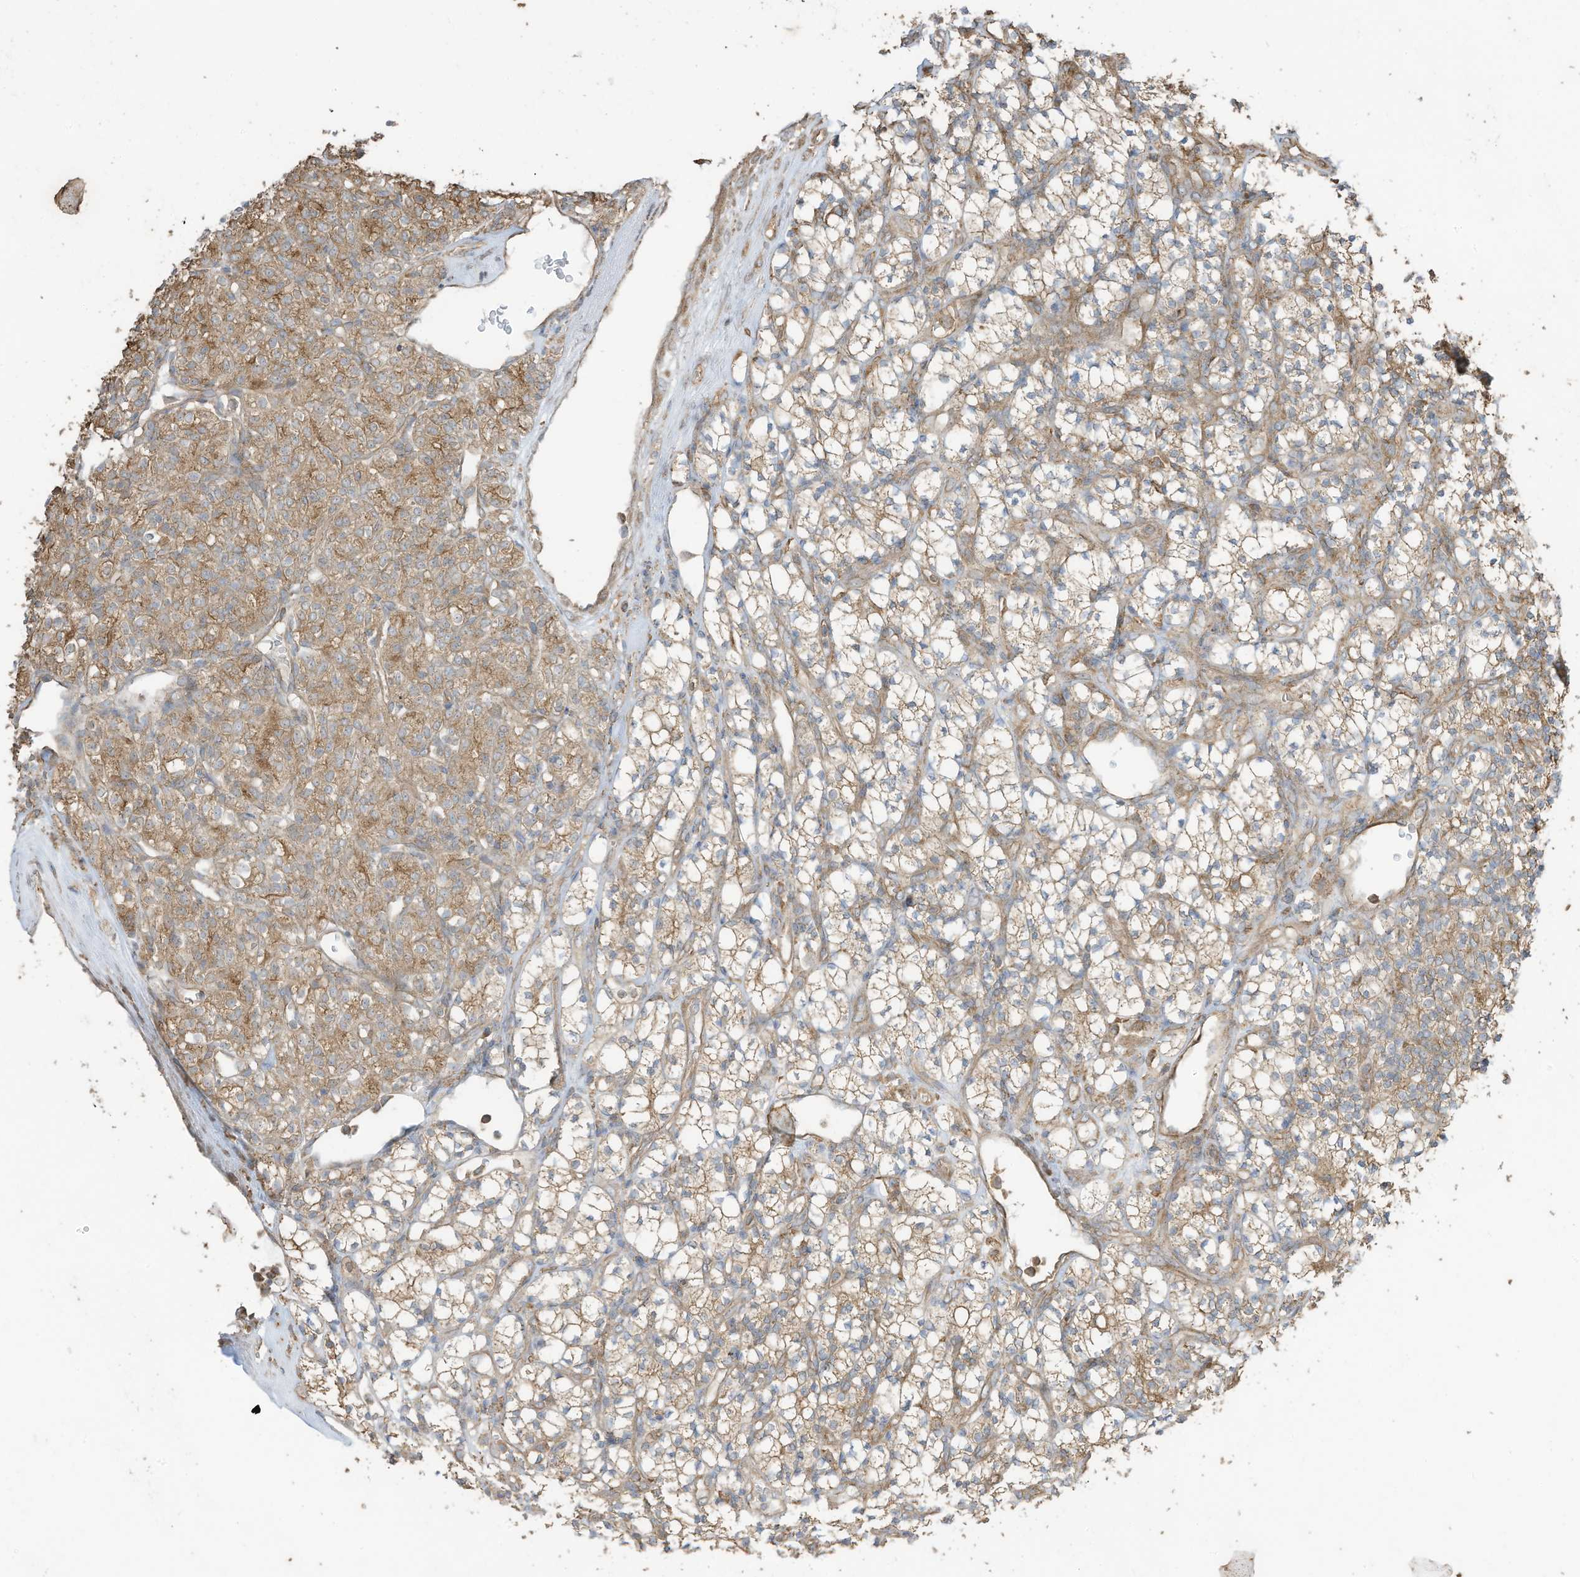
{"staining": {"intensity": "moderate", "quantity": ">75%", "location": "cytoplasmic/membranous"}, "tissue": "renal cancer", "cell_type": "Tumor cells", "image_type": "cancer", "snomed": [{"axis": "morphology", "description": "Adenocarcinoma, NOS"}, {"axis": "topography", "description": "Kidney"}], "caption": "About >75% of tumor cells in human adenocarcinoma (renal) exhibit moderate cytoplasmic/membranous protein expression as visualized by brown immunohistochemical staining.", "gene": "CGAS", "patient": {"sex": "male", "age": 77}}